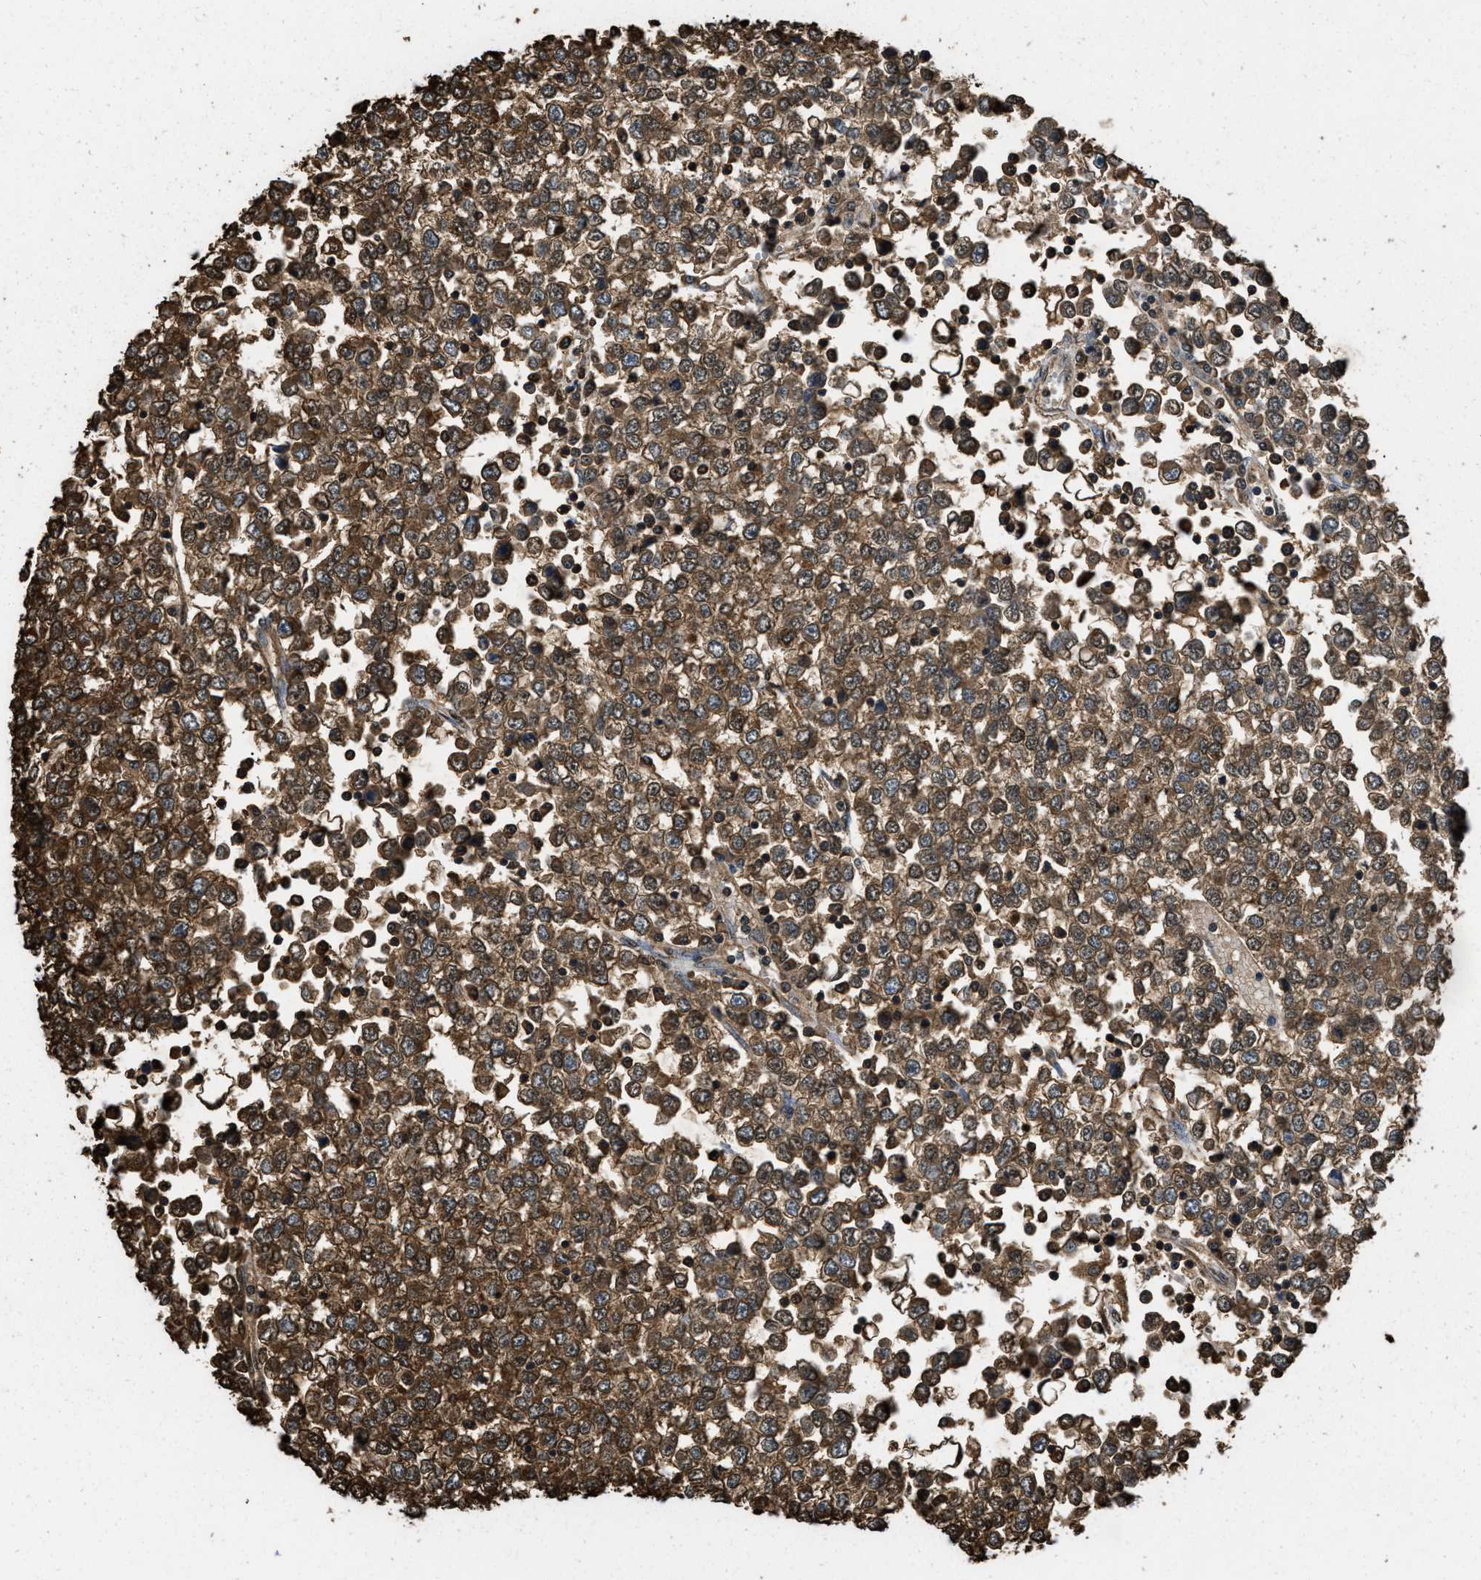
{"staining": {"intensity": "strong", "quantity": ">75%", "location": "cytoplasmic/membranous"}, "tissue": "testis cancer", "cell_type": "Tumor cells", "image_type": "cancer", "snomed": [{"axis": "morphology", "description": "Seminoma, NOS"}, {"axis": "topography", "description": "Testis"}], "caption": "Brown immunohistochemical staining in seminoma (testis) displays strong cytoplasmic/membranous staining in approximately >75% of tumor cells.", "gene": "GAPDH", "patient": {"sex": "male", "age": 65}}